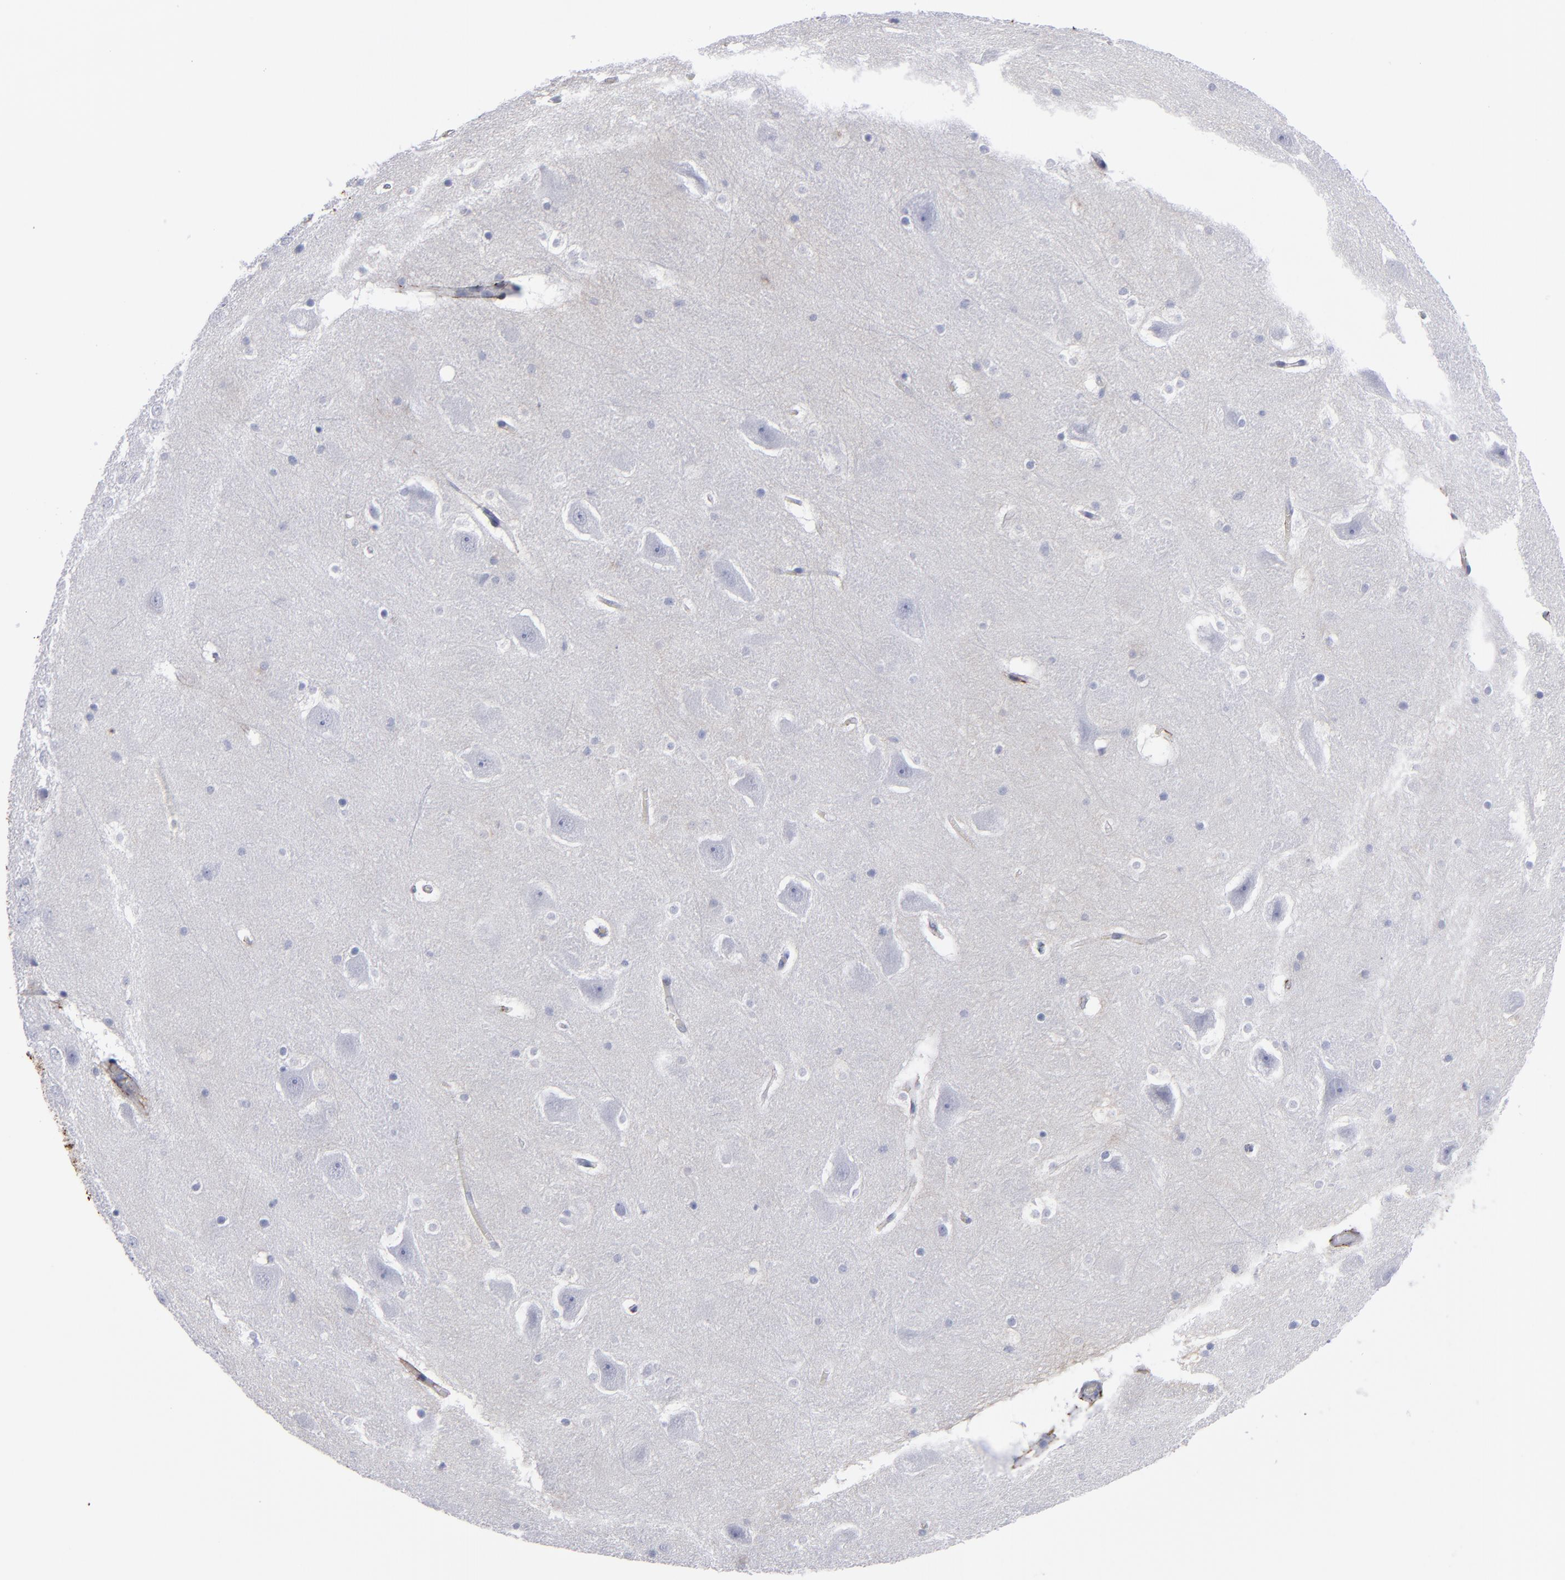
{"staining": {"intensity": "negative", "quantity": "none", "location": "none"}, "tissue": "hippocampus", "cell_type": "Glial cells", "image_type": "normal", "snomed": [{"axis": "morphology", "description": "Normal tissue, NOS"}, {"axis": "topography", "description": "Hippocampus"}], "caption": "Glial cells show no significant protein staining in normal hippocampus. Nuclei are stained in blue.", "gene": "EMILIN1", "patient": {"sex": "male", "age": 45}}